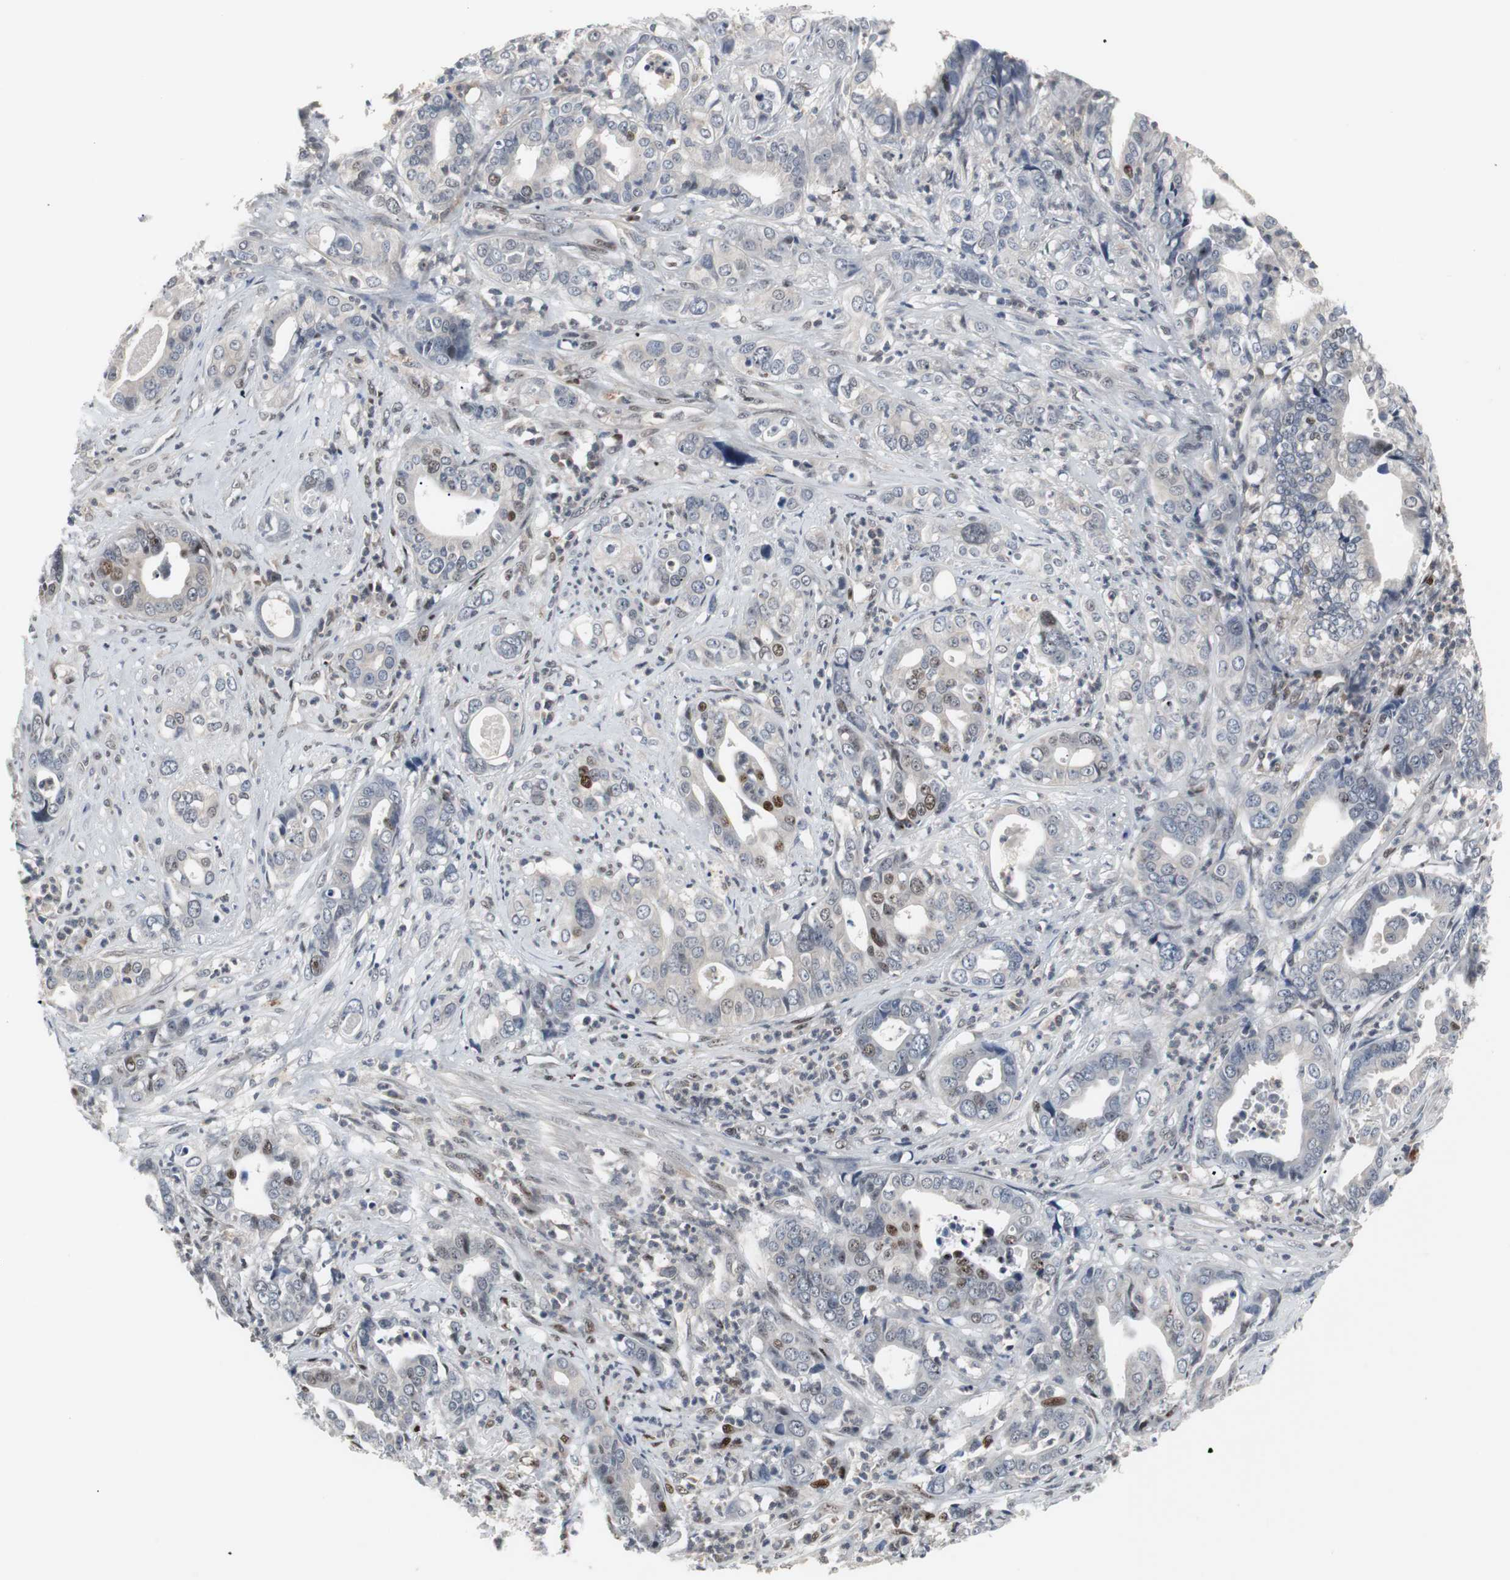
{"staining": {"intensity": "moderate", "quantity": "<25%", "location": "nuclear"}, "tissue": "liver cancer", "cell_type": "Tumor cells", "image_type": "cancer", "snomed": [{"axis": "morphology", "description": "Cholangiocarcinoma"}, {"axis": "topography", "description": "Liver"}], "caption": "IHC (DAB) staining of liver cancer reveals moderate nuclear protein staining in approximately <25% of tumor cells.", "gene": "GRK2", "patient": {"sex": "female", "age": 61}}